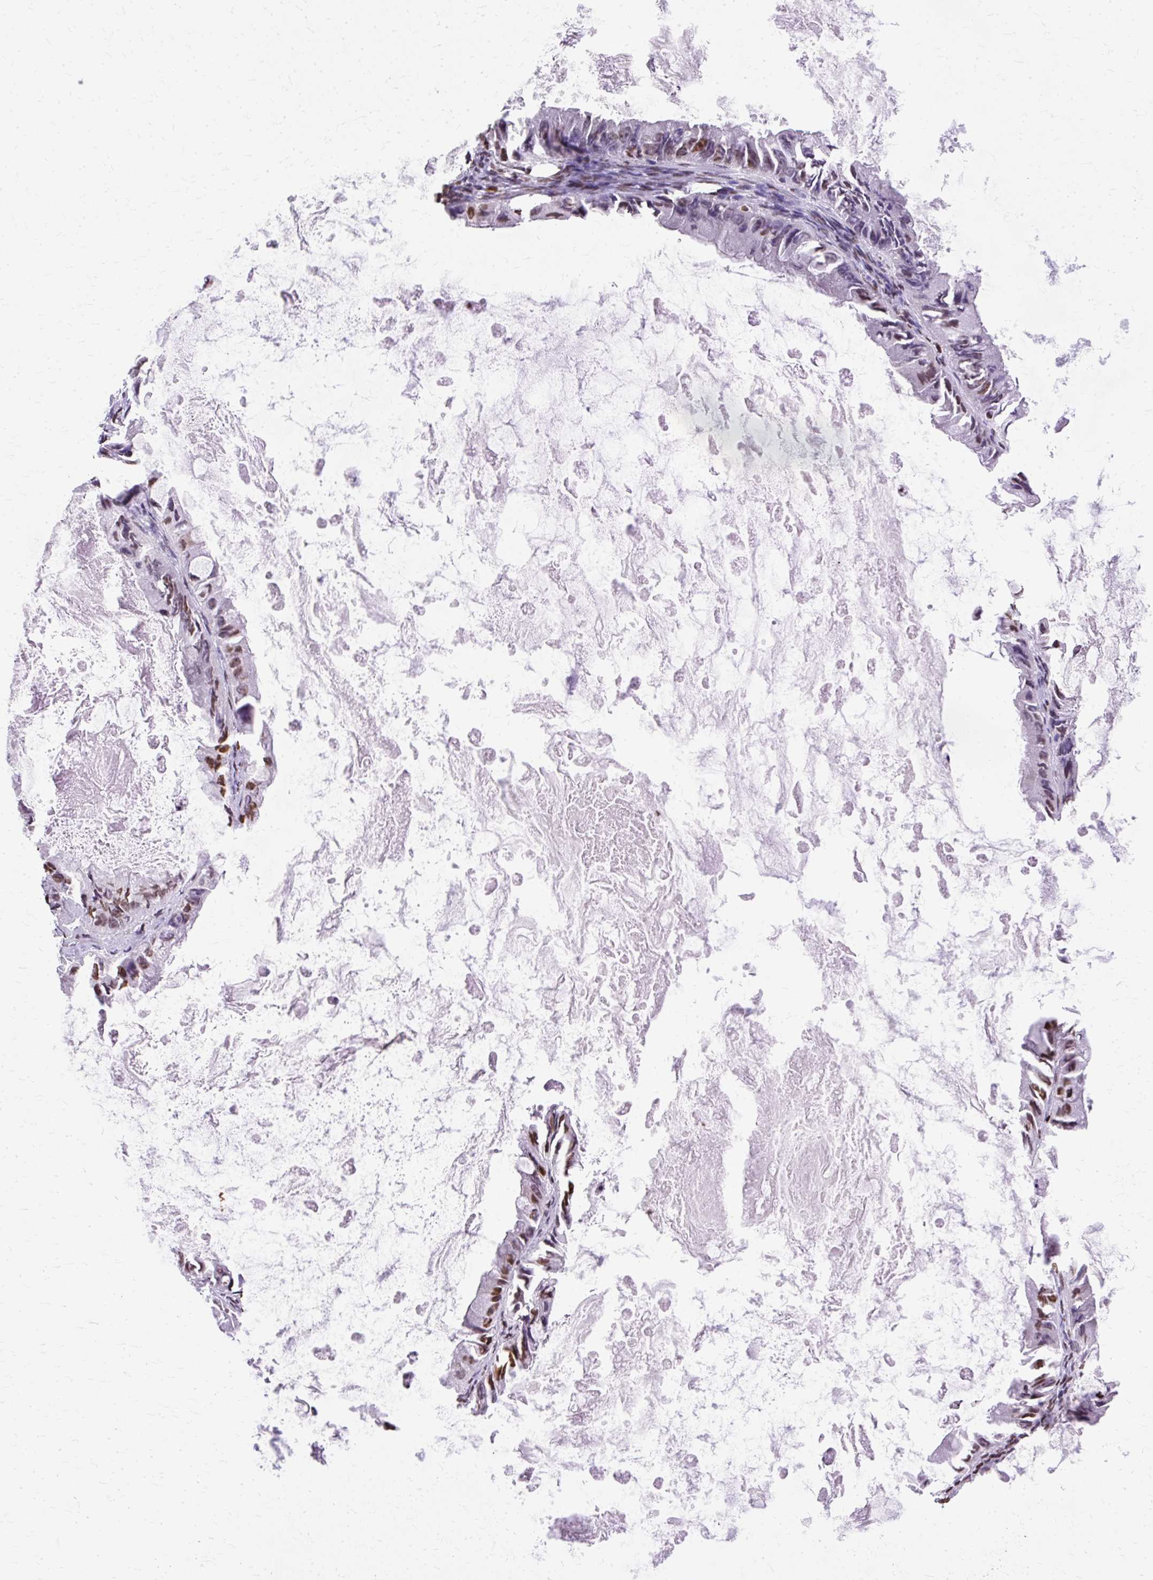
{"staining": {"intensity": "moderate", "quantity": "25%-75%", "location": "nuclear"}, "tissue": "ovarian cancer", "cell_type": "Tumor cells", "image_type": "cancer", "snomed": [{"axis": "morphology", "description": "Carcinoma, endometroid"}, {"axis": "topography", "description": "Ovary"}], "caption": "Immunohistochemistry (IHC) photomicrograph of ovarian endometroid carcinoma stained for a protein (brown), which exhibits medium levels of moderate nuclear positivity in approximately 25%-75% of tumor cells.", "gene": "TMEM184C", "patient": {"sex": "female", "age": 70}}